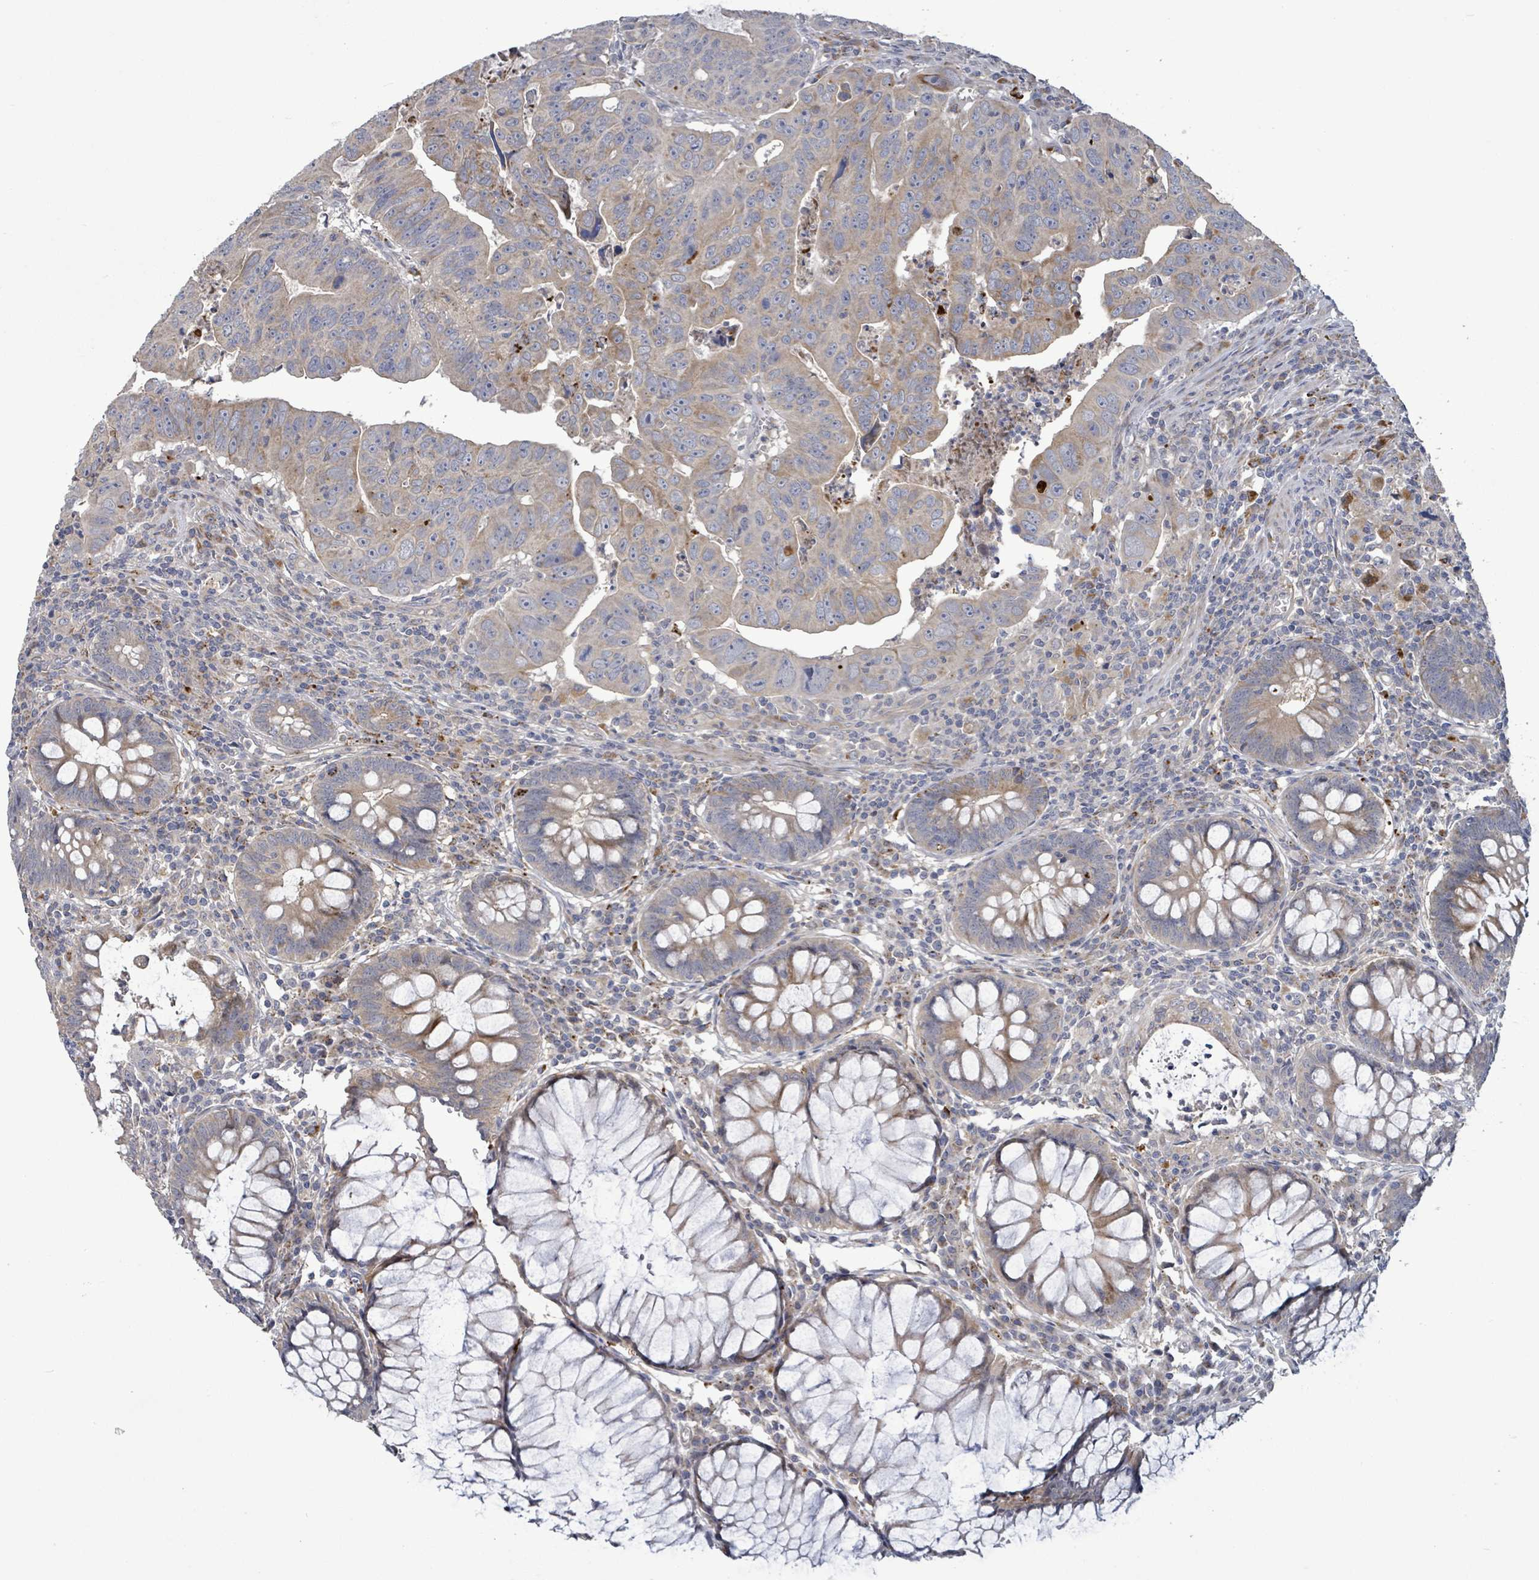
{"staining": {"intensity": "weak", "quantity": "25%-75%", "location": "cytoplasmic/membranous"}, "tissue": "colorectal cancer", "cell_type": "Tumor cells", "image_type": "cancer", "snomed": [{"axis": "morphology", "description": "Adenocarcinoma, NOS"}, {"axis": "topography", "description": "Rectum"}], "caption": "Immunohistochemistry histopathology image of neoplastic tissue: human colorectal cancer (adenocarcinoma) stained using immunohistochemistry (IHC) reveals low levels of weak protein expression localized specifically in the cytoplasmic/membranous of tumor cells, appearing as a cytoplasmic/membranous brown color.", "gene": "DIPK2A", "patient": {"sex": "male", "age": 69}}